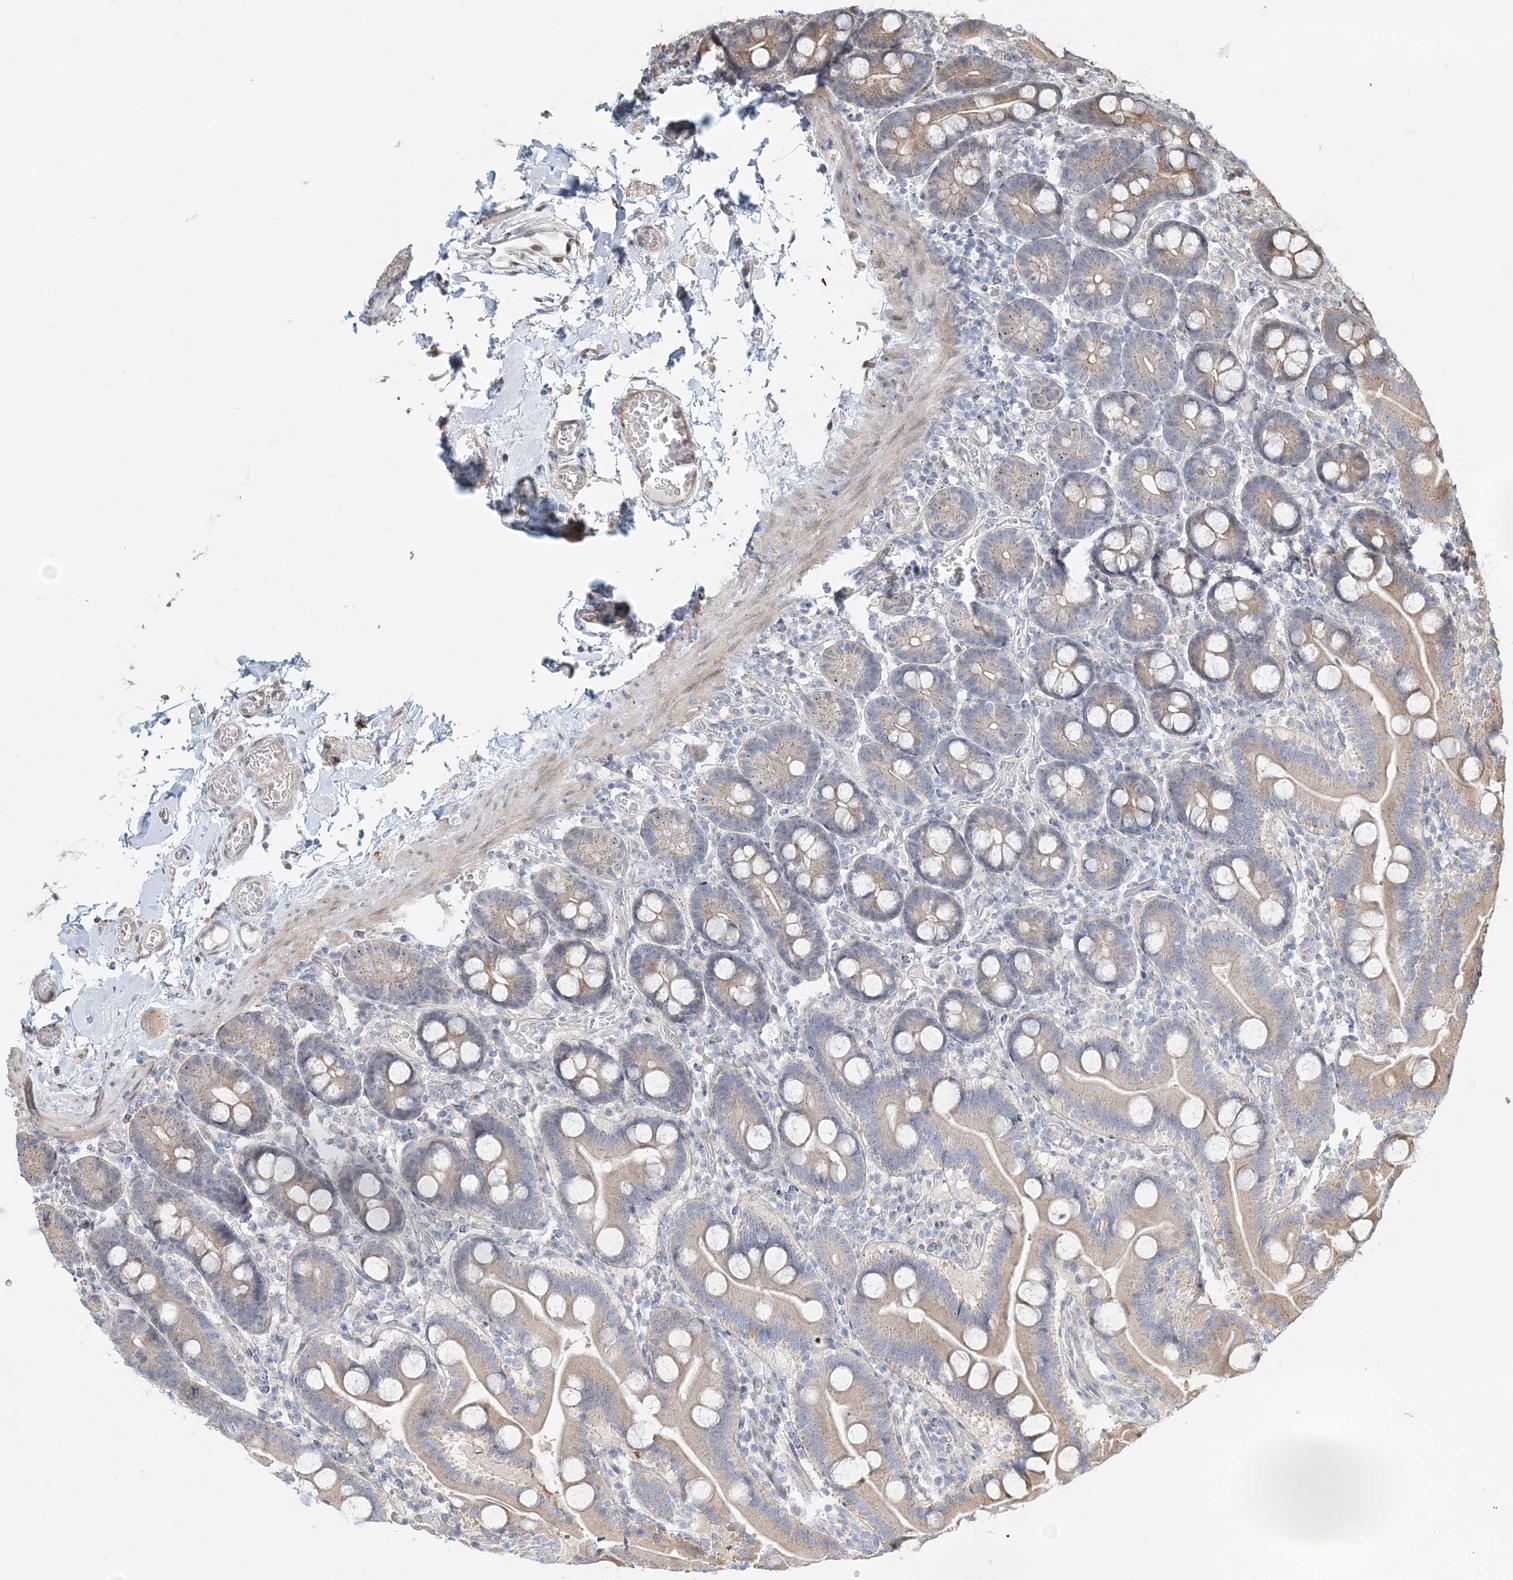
{"staining": {"intensity": "weak", "quantity": "25%-75%", "location": "cytoplasmic/membranous"}, "tissue": "duodenum", "cell_type": "Glandular cells", "image_type": "normal", "snomed": [{"axis": "morphology", "description": "Normal tissue, NOS"}, {"axis": "topography", "description": "Duodenum"}], "caption": "Protein staining reveals weak cytoplasmic/membranous staining in about 25%-75% of glandular cells in unremarkable duodenum.", "gene": "CXXC5", "patient": {"sex": "male", "age": 55}}